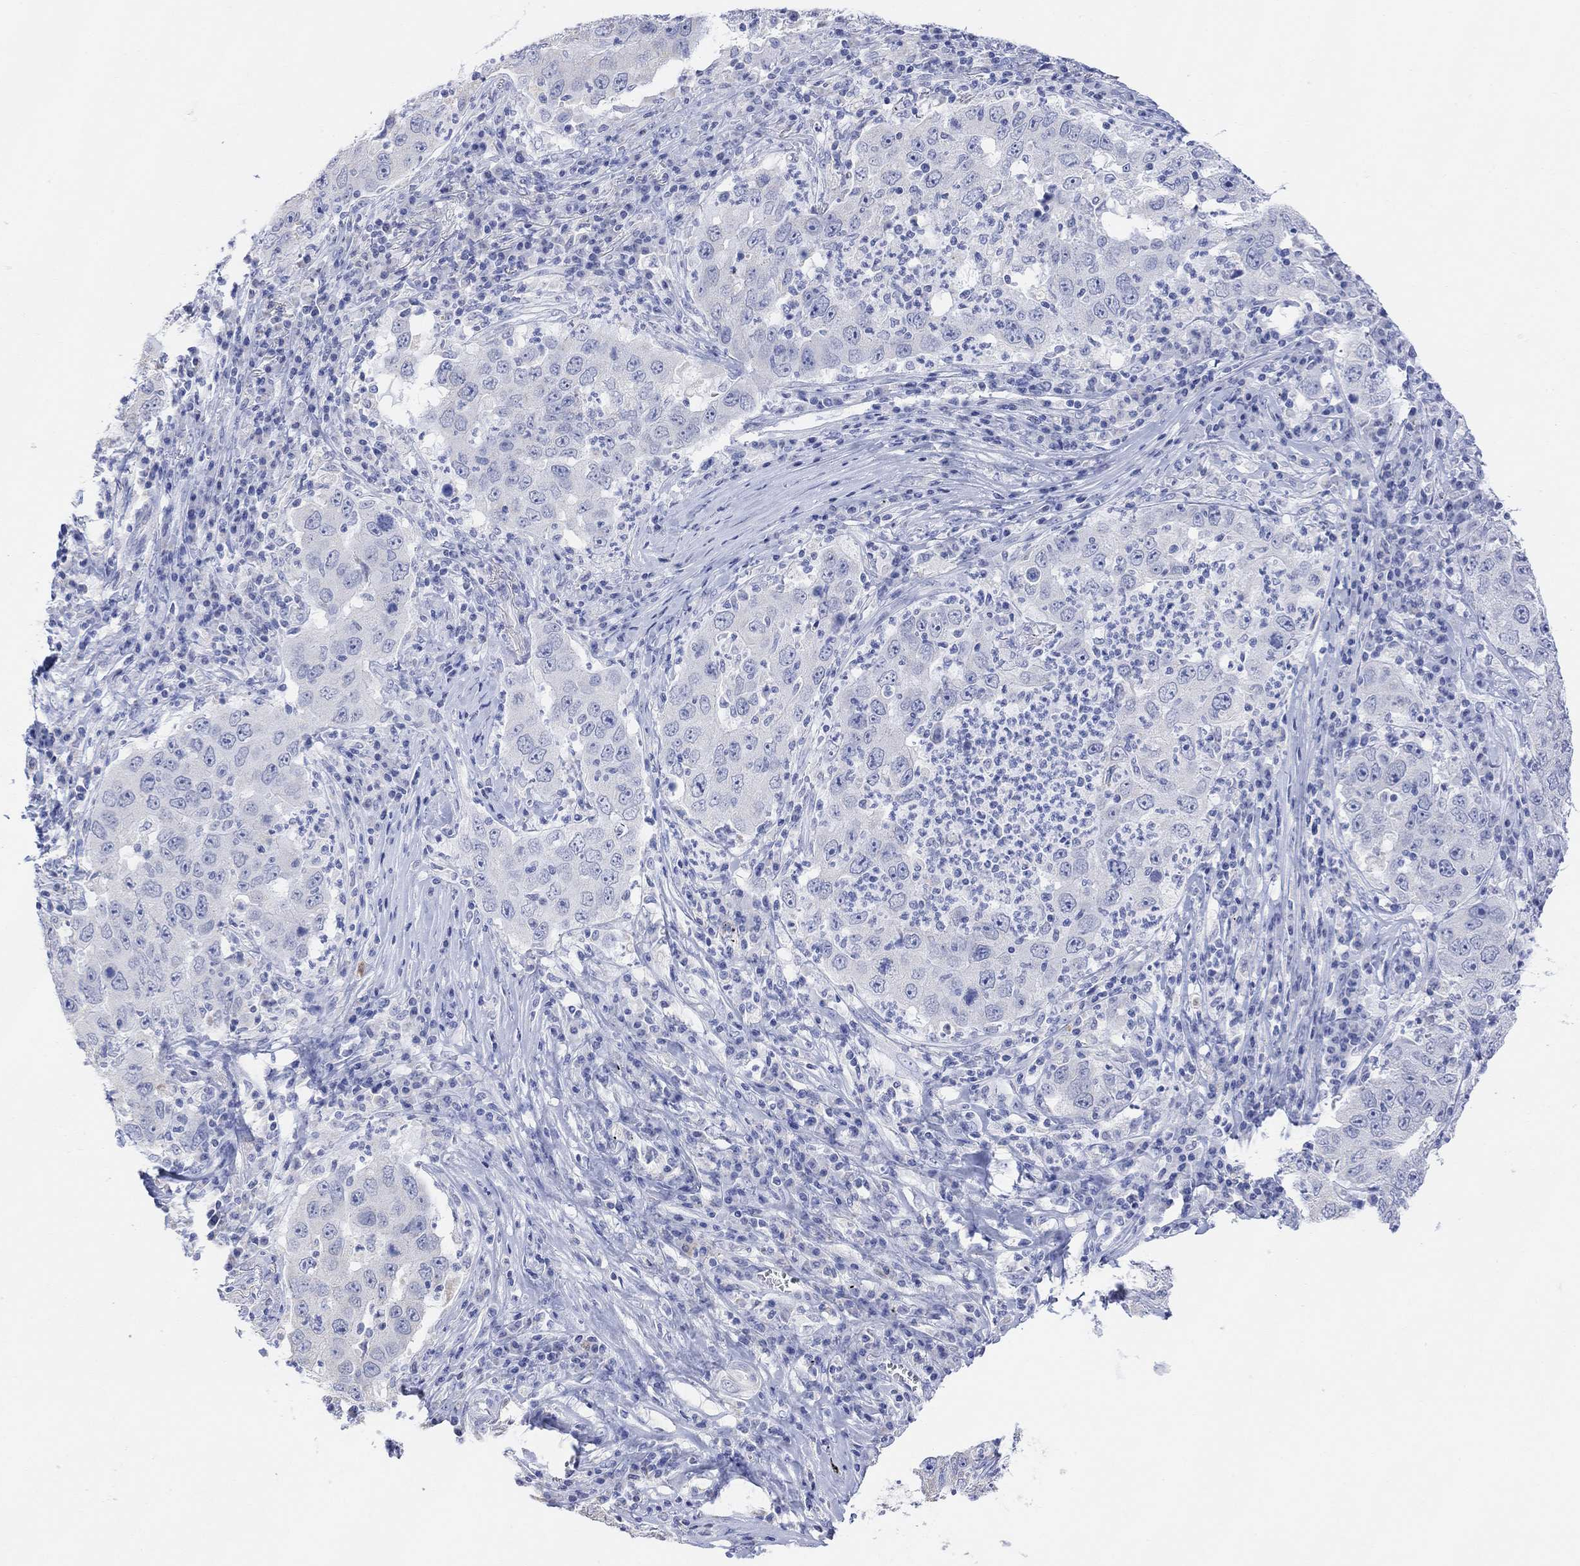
{"staining": {"intensity": "negative", "quantity": "none", "location": "none"}, "tissue": "lung cancer", "cell_type": "Tumor cells", "image_type": "cancer", "snomed": [{"axis": "morphology", "description": "Adenocarcinoma, NOS"}, {"axis": "topography", "description": "Lung"}], "caption": "Immunohistochemical staining of lung cancer shows no significant expression in tumor cells. (DAB (3,3'-diaminobenzidine) immunohistochemistry with hematoxylin counter stain).", "gene": "SYT12", "patient": {"sex": "male", "age": 73}}